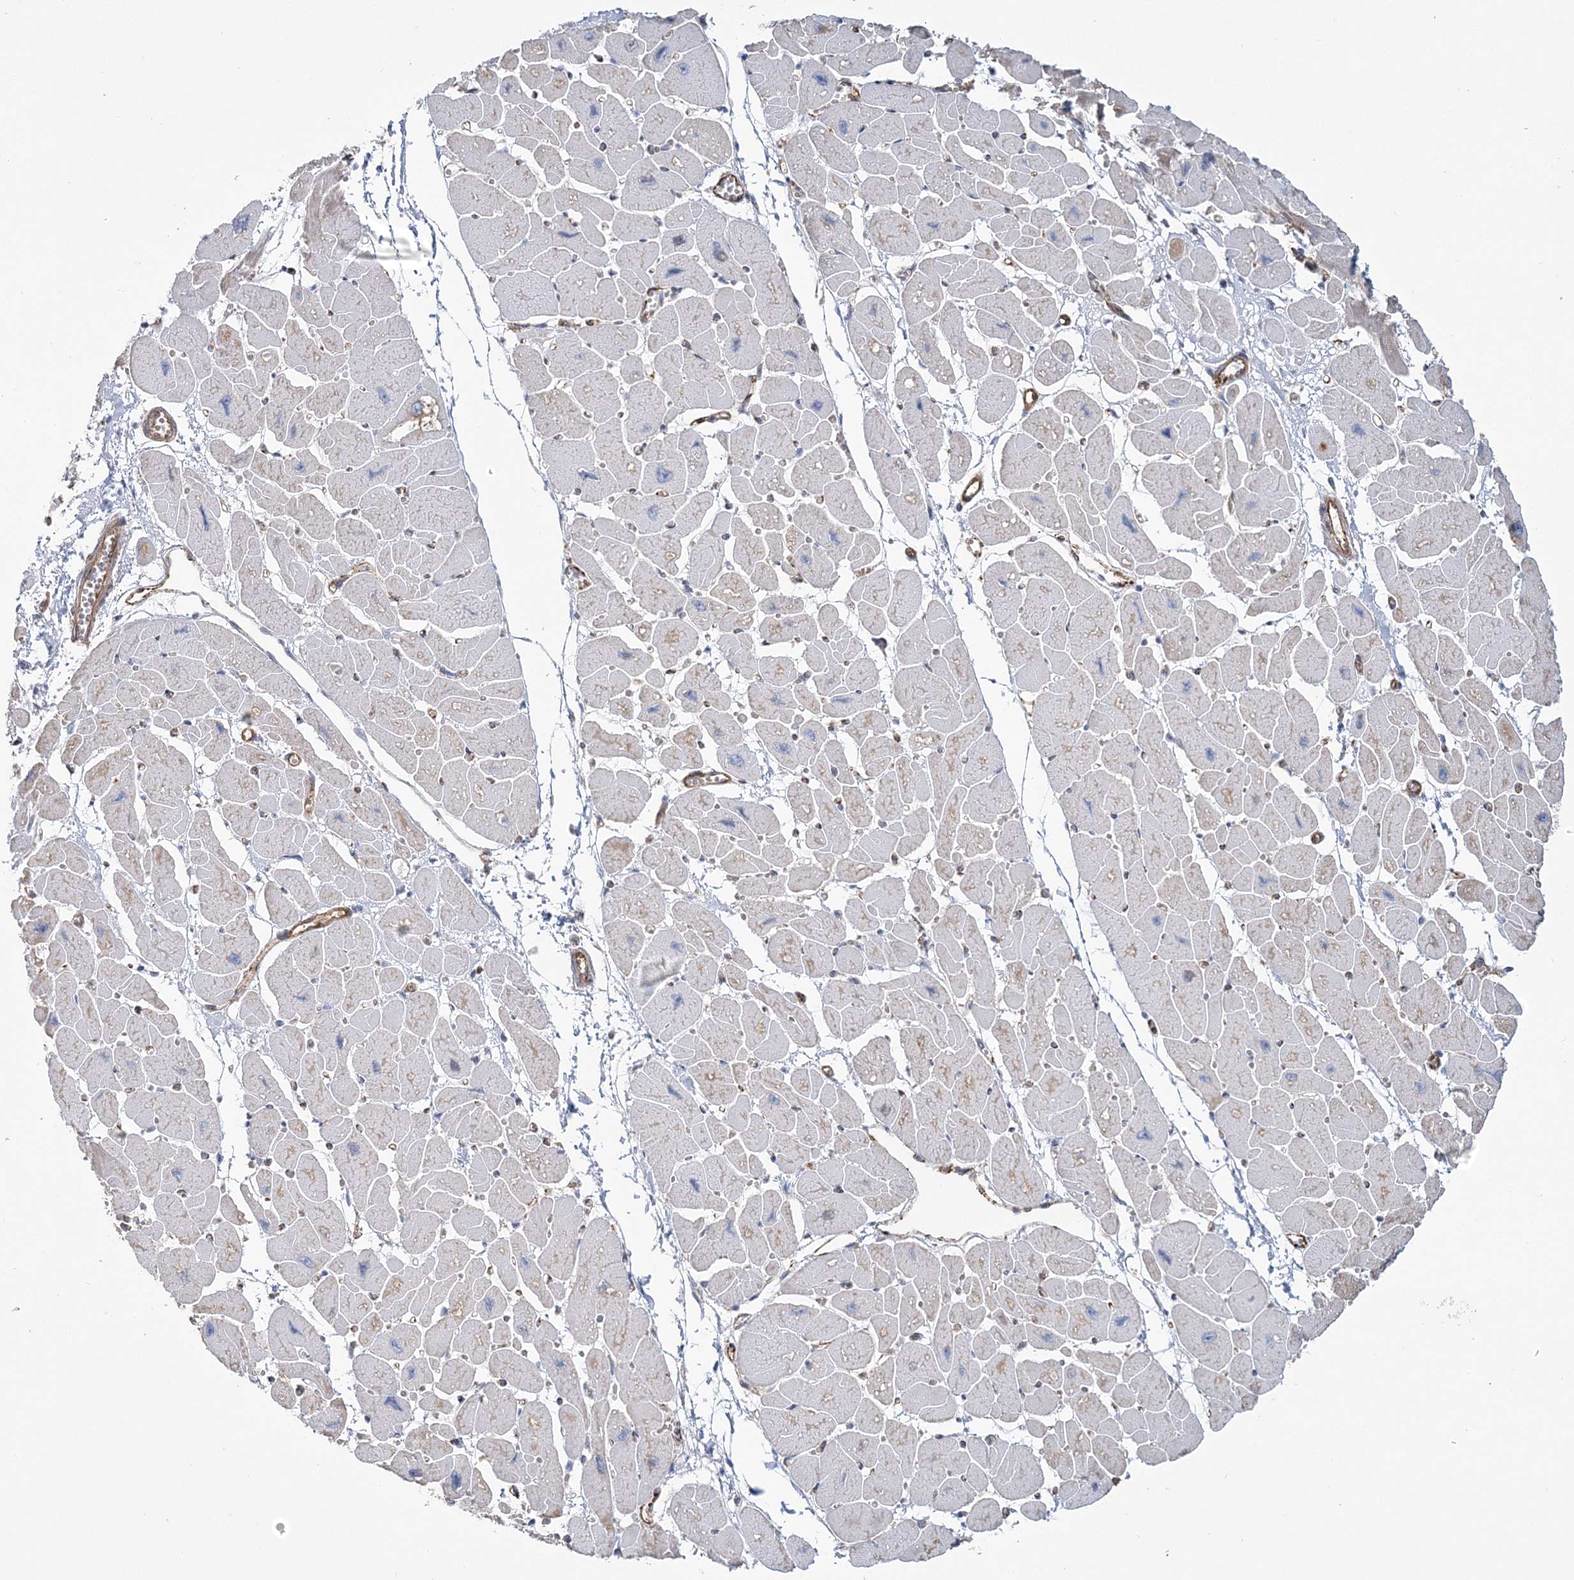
{"staining": {"intensity": "negative", "quantity": "none", "location": "none"}, "tissue": "heart muscle", "cell_type": "Cardiomyocytes", "image_type": "normal", "snomed": [{"axis": "morphology", "description": "Normal tissue, NOS"}, {"axis": "topography", "description": "Heart"}], "caption": "Unremarkable heart muscle was stained to show a protein in brown. There is no significant staining in cardiomyocytes. (Immunohistochemistry (ihc), brightfield microscopy, high magnification).", "gene": "AFAP1L2", "patient": {"sex": "female", "age": 54}}